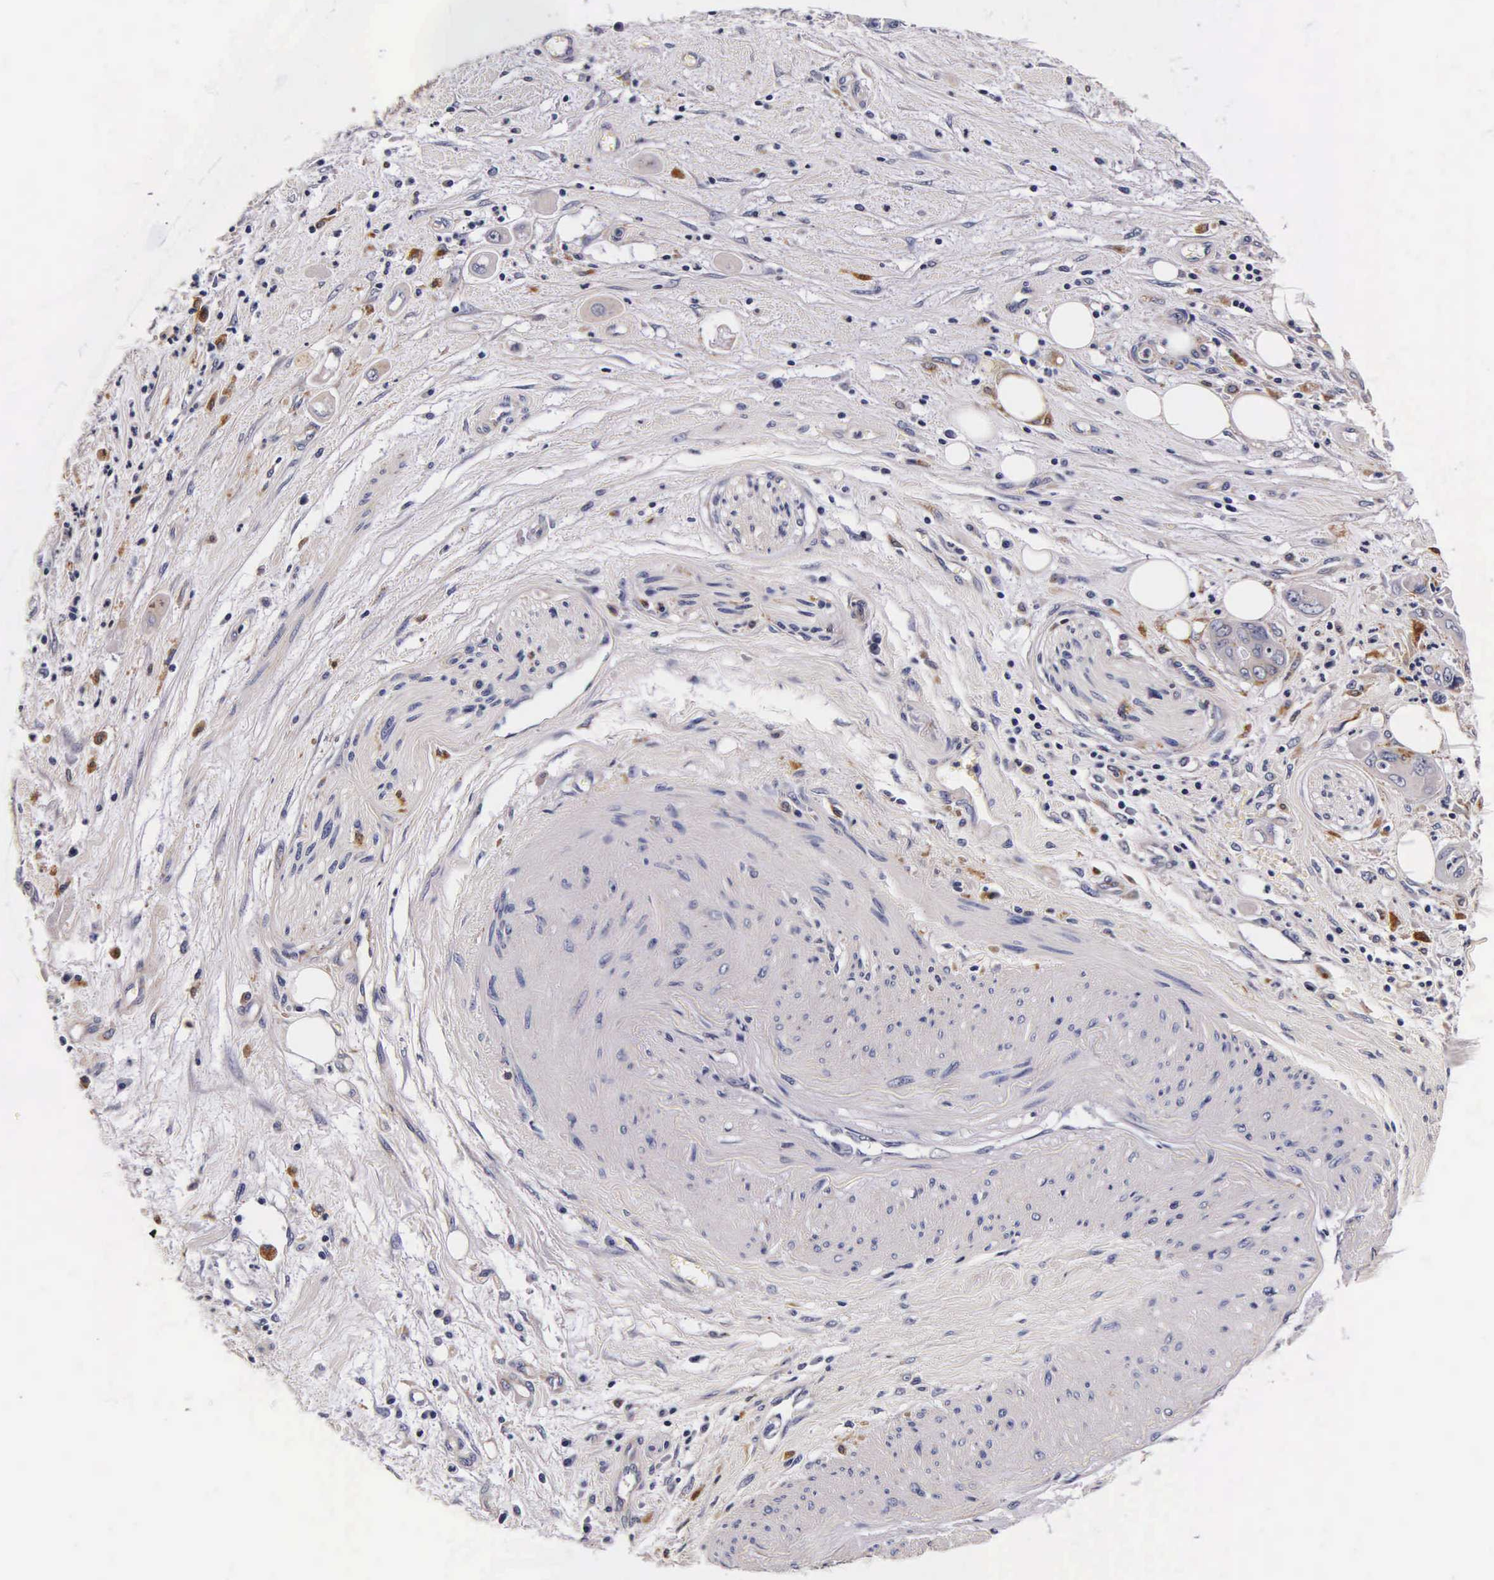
{"staining": {"intensity": "weak", "quantity": "<25%", "location": "cytoplasmic/membranous"}, "tissue": "pancreatic cancer", "cell_type": "Tumor cells", "image_type": "cancer", "snomed": [{"axis": "morphology", "description": "Adenocarcinoma, NOS"}, {"axis": "topography", "description": "Pancreas"}], "caption": "Pancreatic adenocarcinoma was stained to show a protein in brown. There is no significant expression in tumor cells. (DAB immunohistochemistry (IHC) with hematoxylin counter stain).", "gene": "CTSB", "patient": {"sex": "female", "age": 70}}